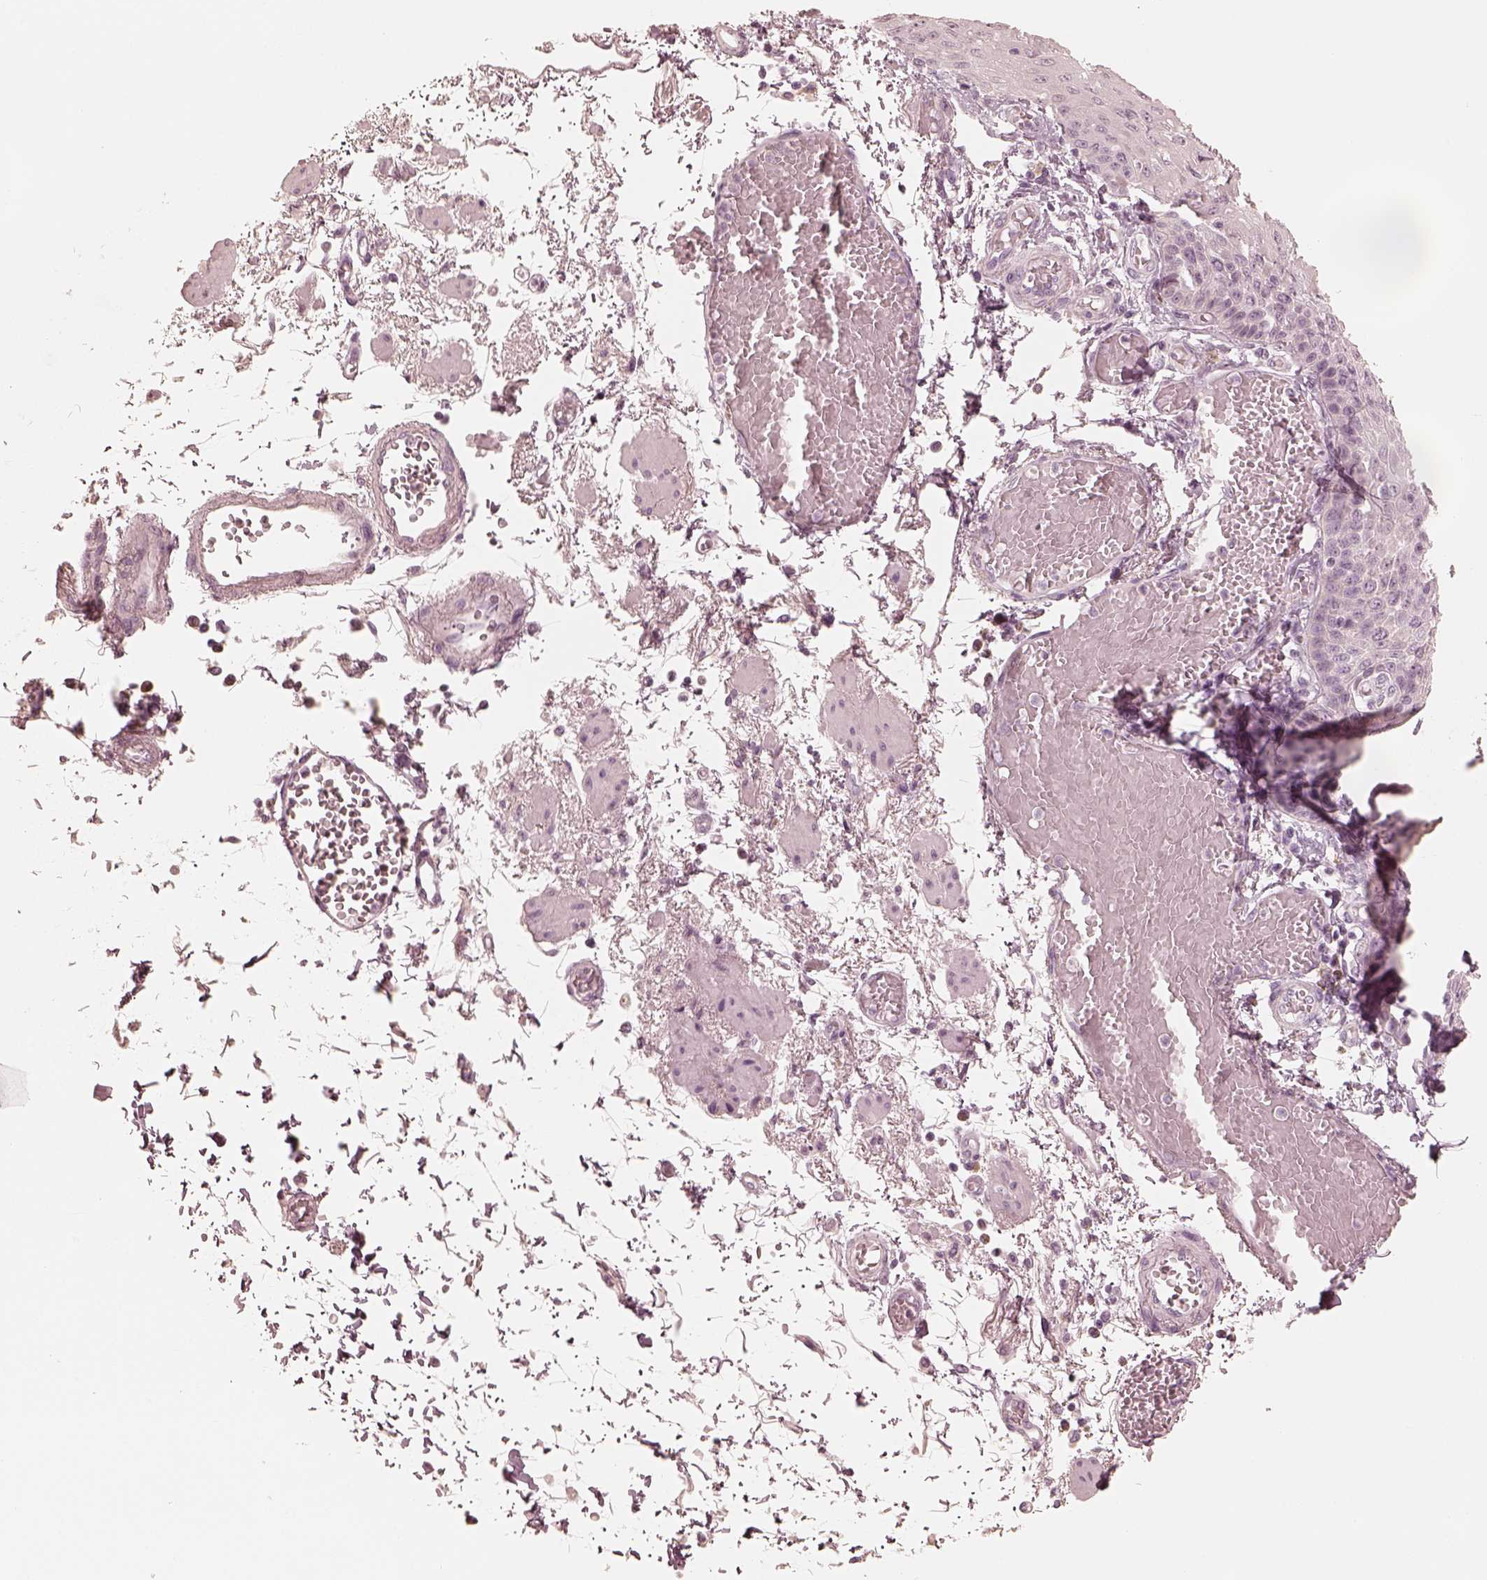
{"staining": {"intensity": "negative", "quantity": "none", "location": "none"}, "tissue": "esophagus", "cell_type": "Squamous epithelial cells", "image_type": "normal", "snomed": [{"axis": "morphology", "description": "Normal tissue, NOS"}, {"axis": "morphology", "description": "Adenocarcinoma, NOS"}, {"axis": "topography", "description": "Esophagus"}], "caption": "IHC image of normal esophagus: human esophagus stained with DAB (3,3'-diaminobenzidine) demonstrates no significant protein expression in squamous epithelial cells. The staining was performed using DAB to visualize the protein expression in brown, while the nuclei were stained in blue with hematoxylin (Magnification: 20x).", "gene": "CALR3", "patient": {"sex": "male", "age": 81}}